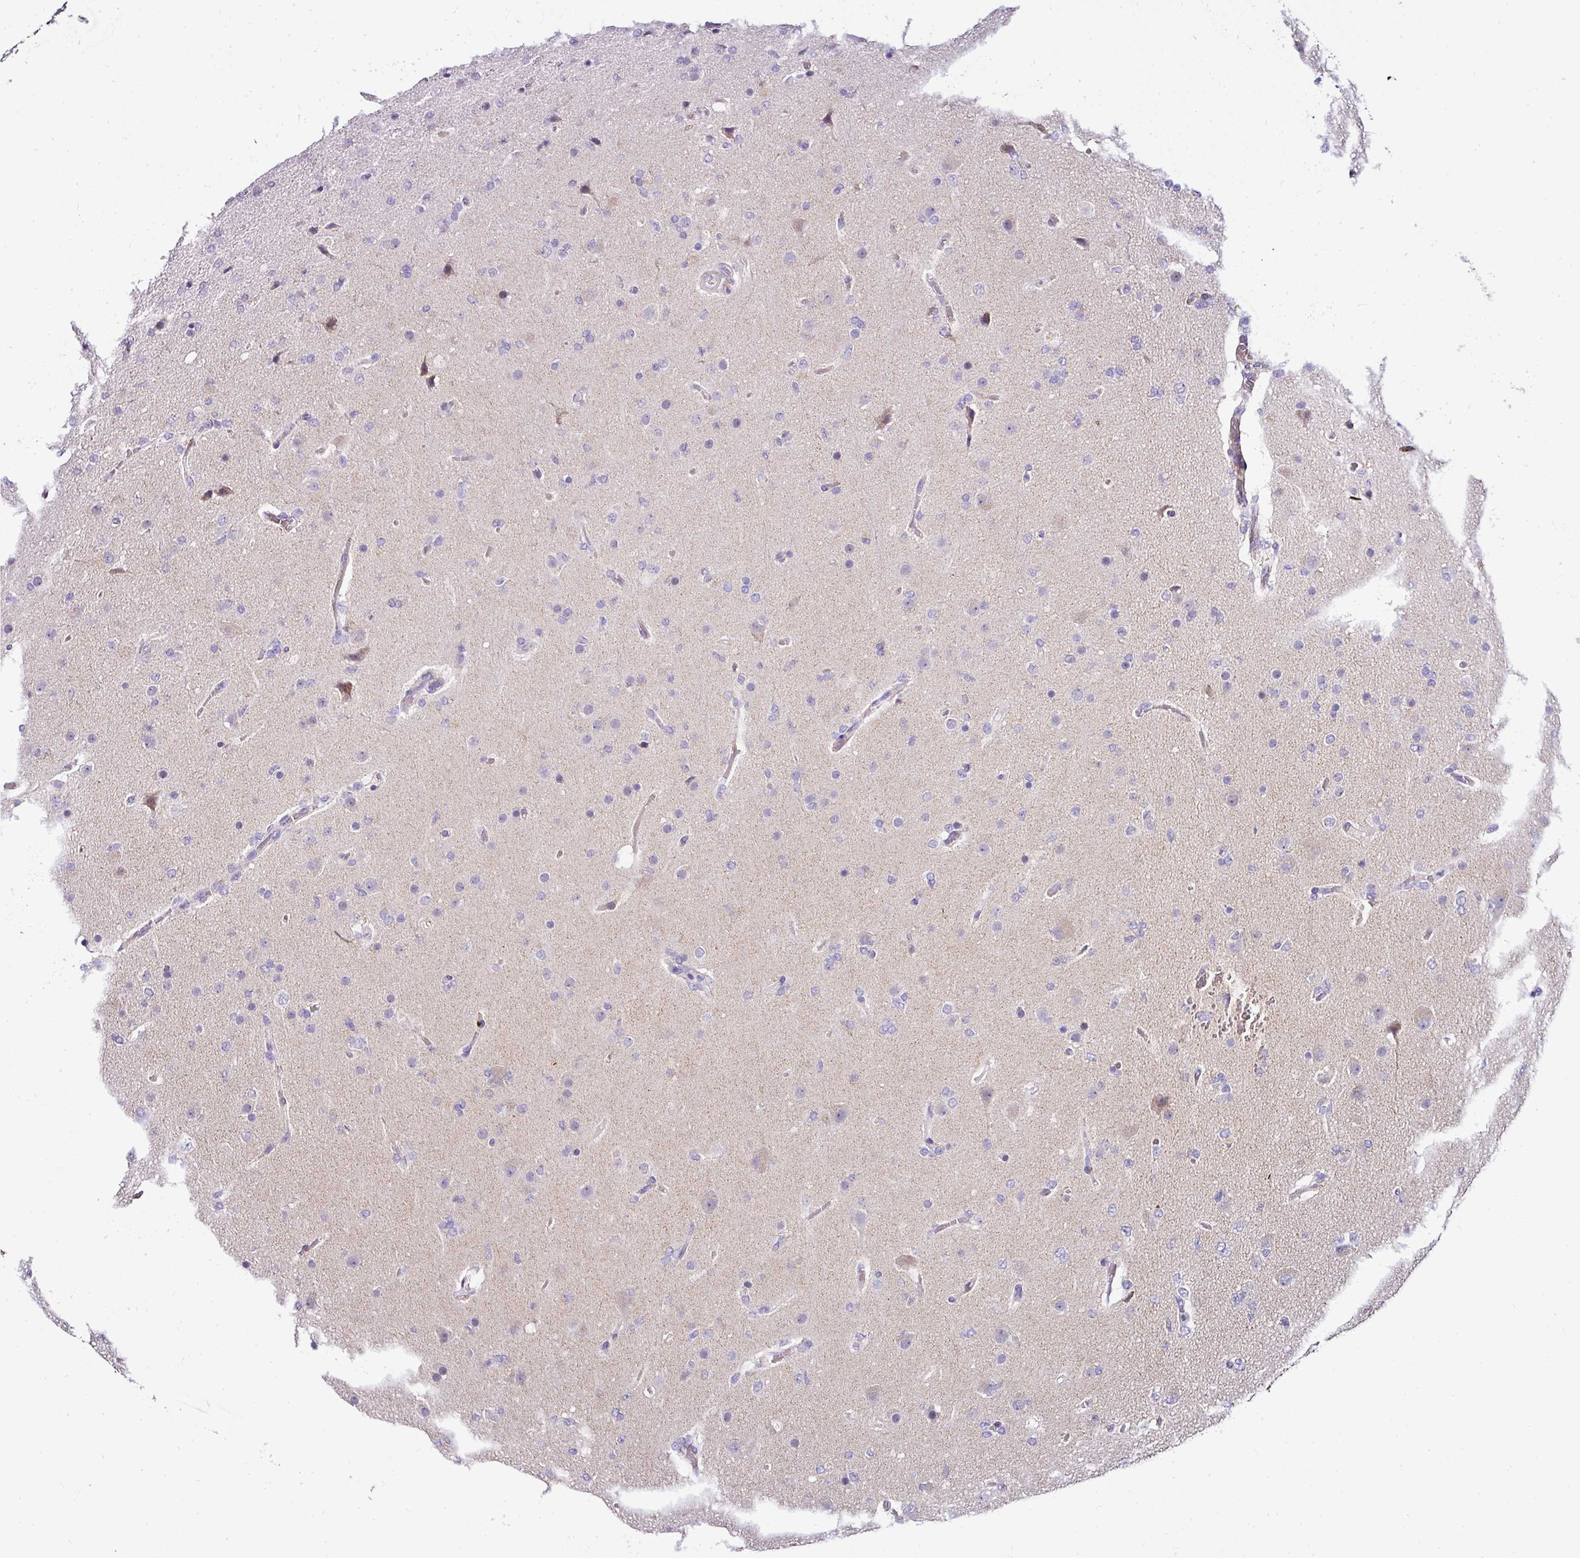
{"staining": {"intensity": "negative", "quantity": "none", "location": "none"}, "tissue": "glioma", "cell_type": "Tumor cells", "image_type": "cancer", "snomed": [{"axis": "morphology", "description": "Glioma, malignant, High grade"}, {"axis": "topography", "description": "Brain"}], "caption": "DAB (3,3'-diaminobenzidine) immunohistochemical staining of human high-grade glioma (malignant) reveals no significant staining in tumor cells. (DAB (3,3'-diaminobenzidine) IHC with hematoxylin counter stain).", "gene": "NAPSA", "patient": {"sex": "female", "age": 74}}